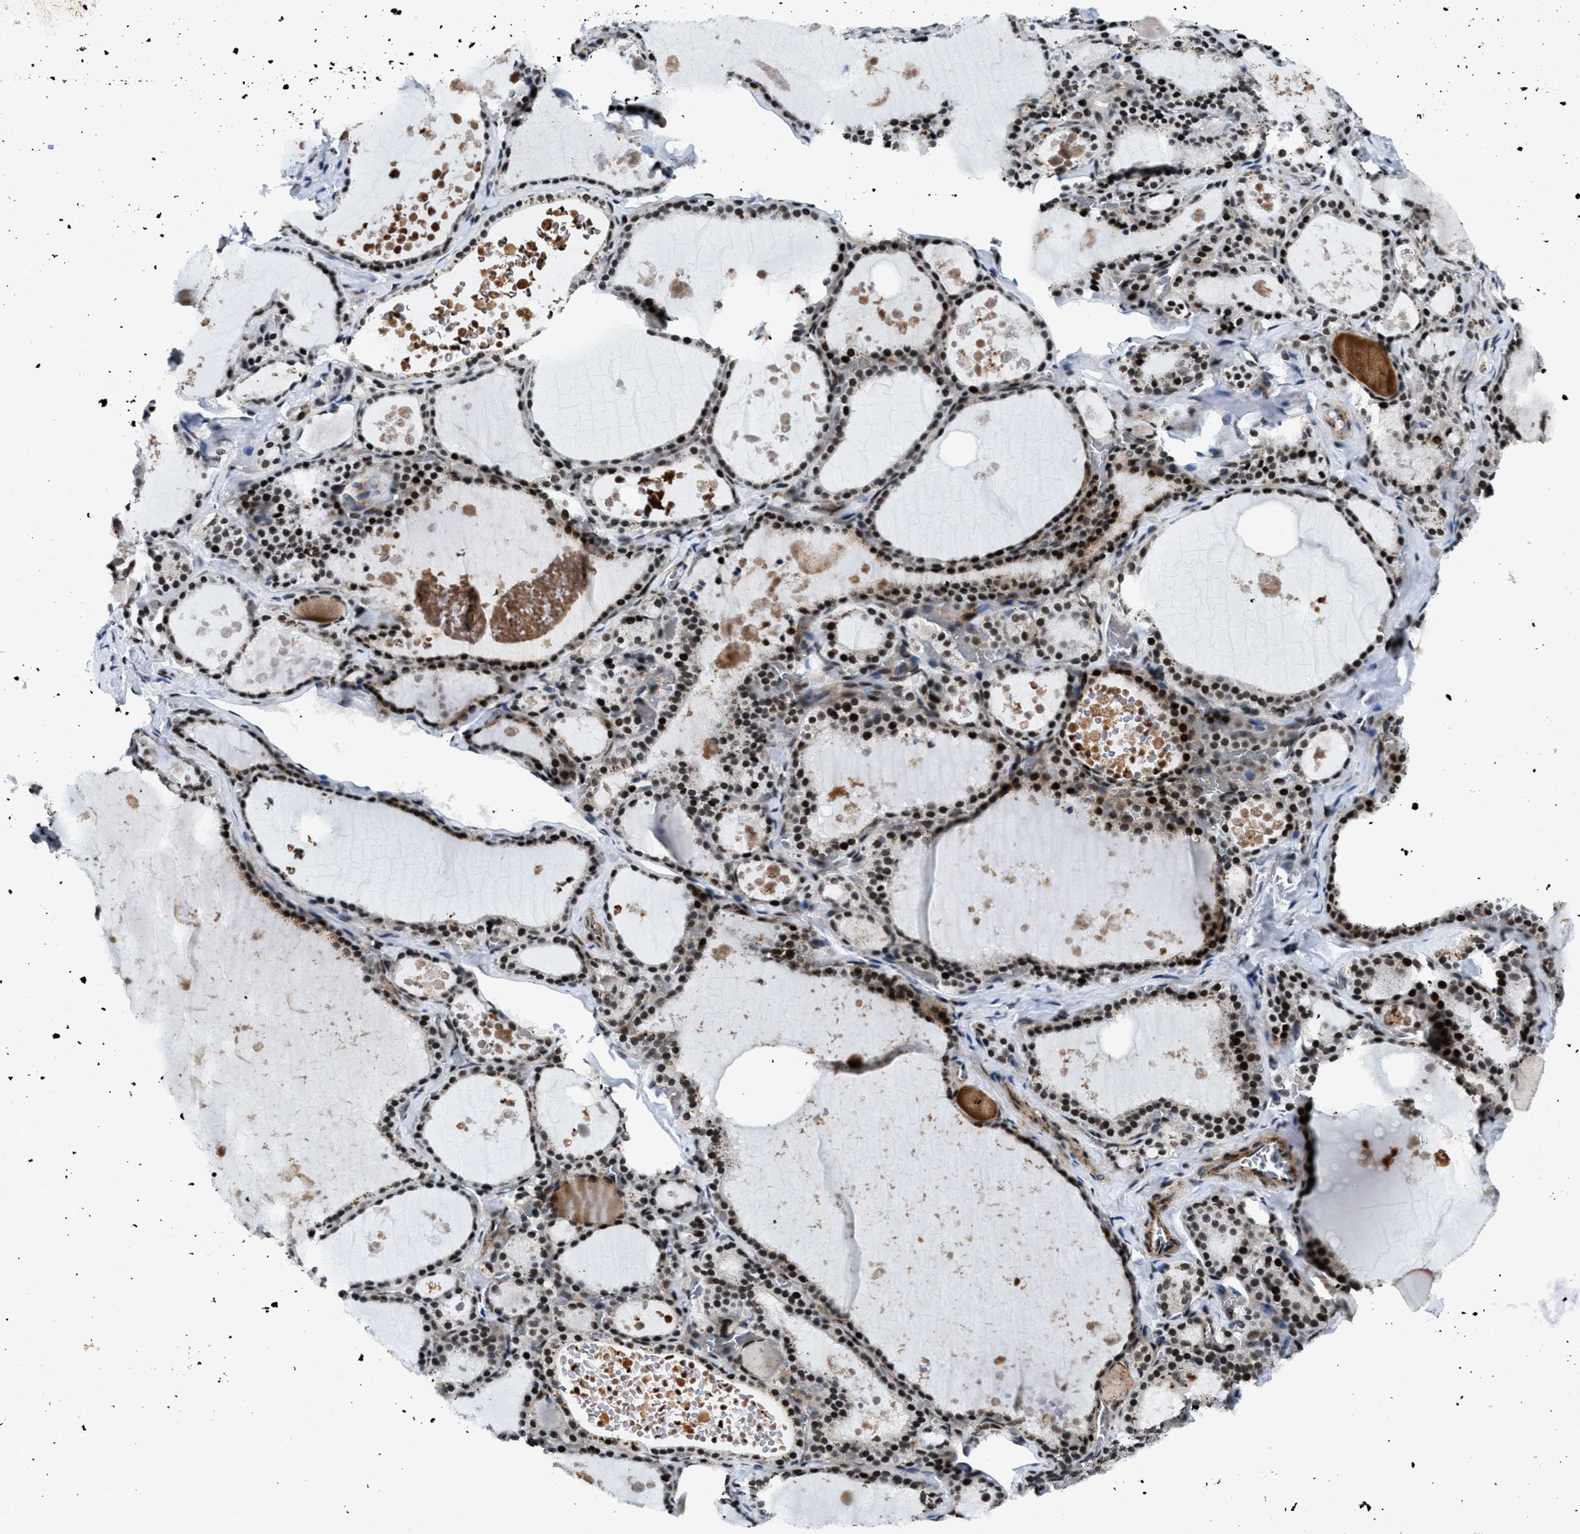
{"staining": {"intensity": "strong", "quantity": ">75%", "location": "nuclear"}, "tissue": "thyroid gland", "cell_type": "Glandular cells", "image_type": "normal", "snomed": [{"axis": "morphology", "description": "Normal tissue, NOS"}, {"axis": "topography", "description": "Thyroid gland"}], "caption": "A photomicrograph of thyroid gland stained for a protein reveals strong nuclear brown staining in glandular cells. (DAB (3,3'-diaminobenzidine) IHC, brown staining for protein, blue staining for nuclei).", "gene": "SMARCB1", "patient": {"sex": "male", "age": 56}}